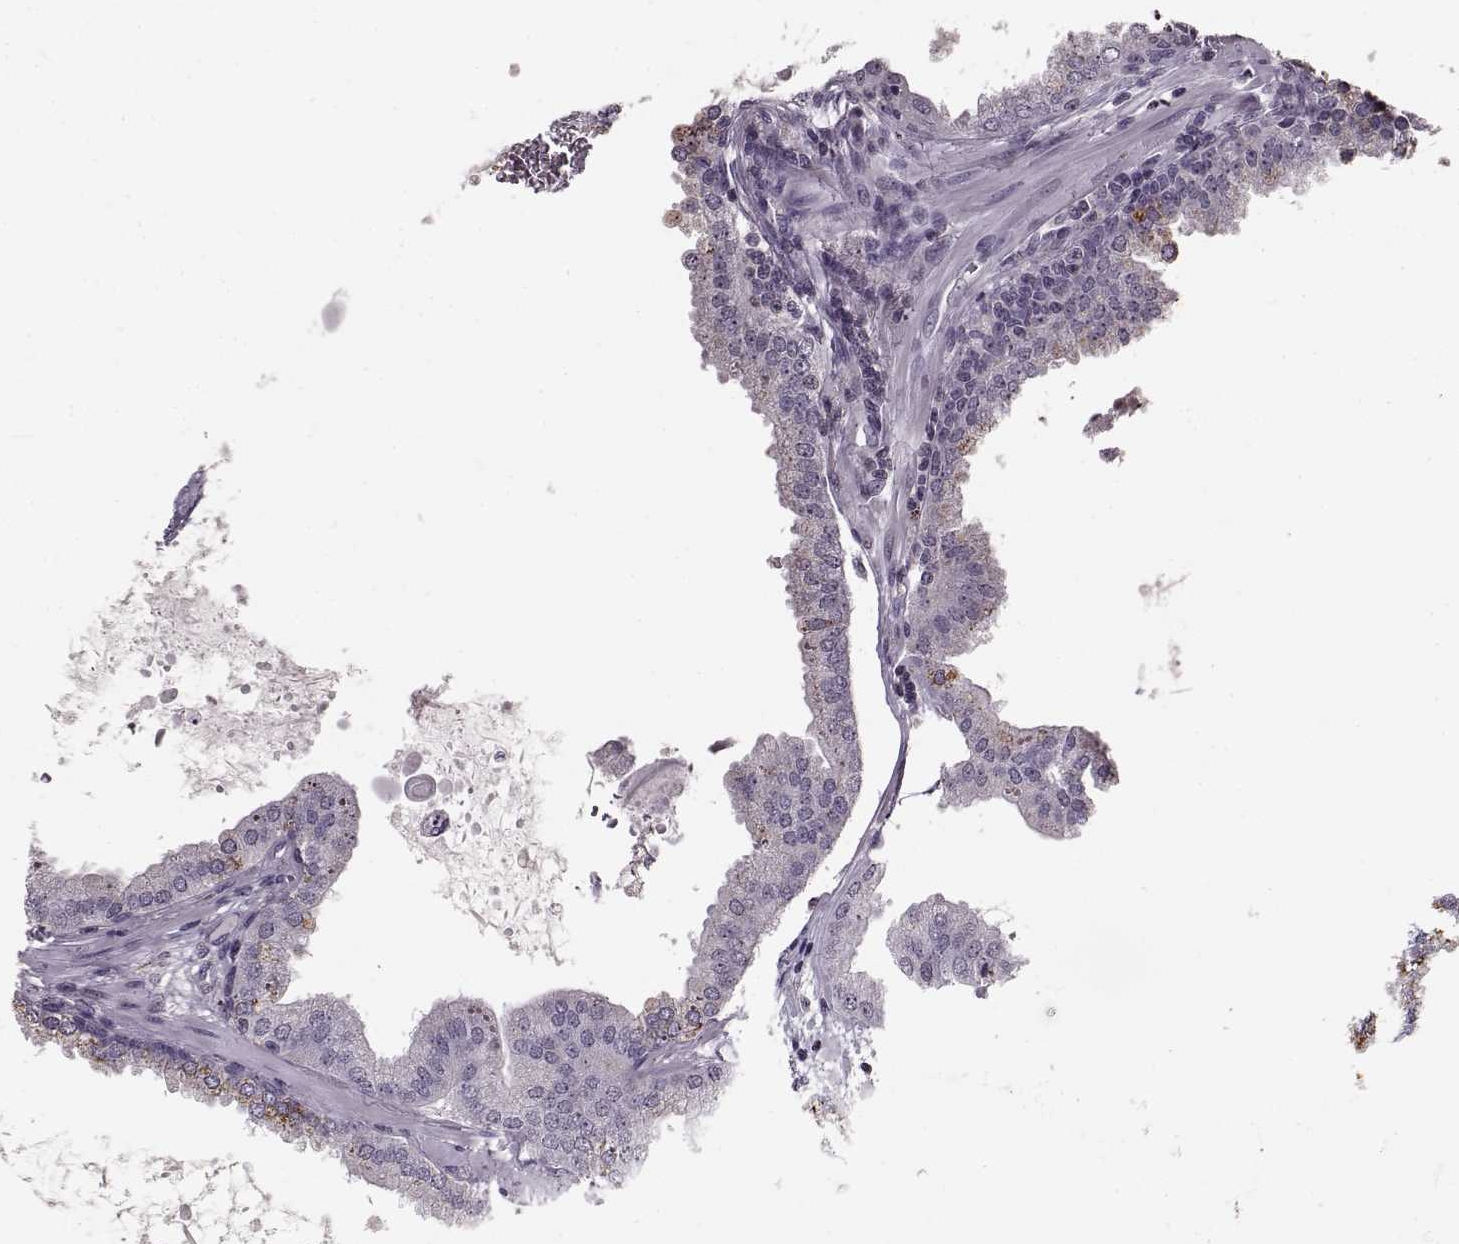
{"staining": {"intensity": "weak", "quantity": "<25%", "location": "nuclear"}, "tissue": "prostate cancer", "cell_type": "Tumor cells", "image_type": "cancer", "snomed": [{"axis": "morphology", "description": "Normal tissue, NOS"}, {"axis": "morphology", "description": "Adenocarcinoma, High grade"}, {"axis": "topography", "description": "Prostate"}], "caption": "DAB (3,3'-diaminobenzidine) immunohistochemical staining of human prostate cancer reveals no significant staining in tumor cells.", "gene": "RP1L1", "patient": {"sex": "male", "age": 83}}